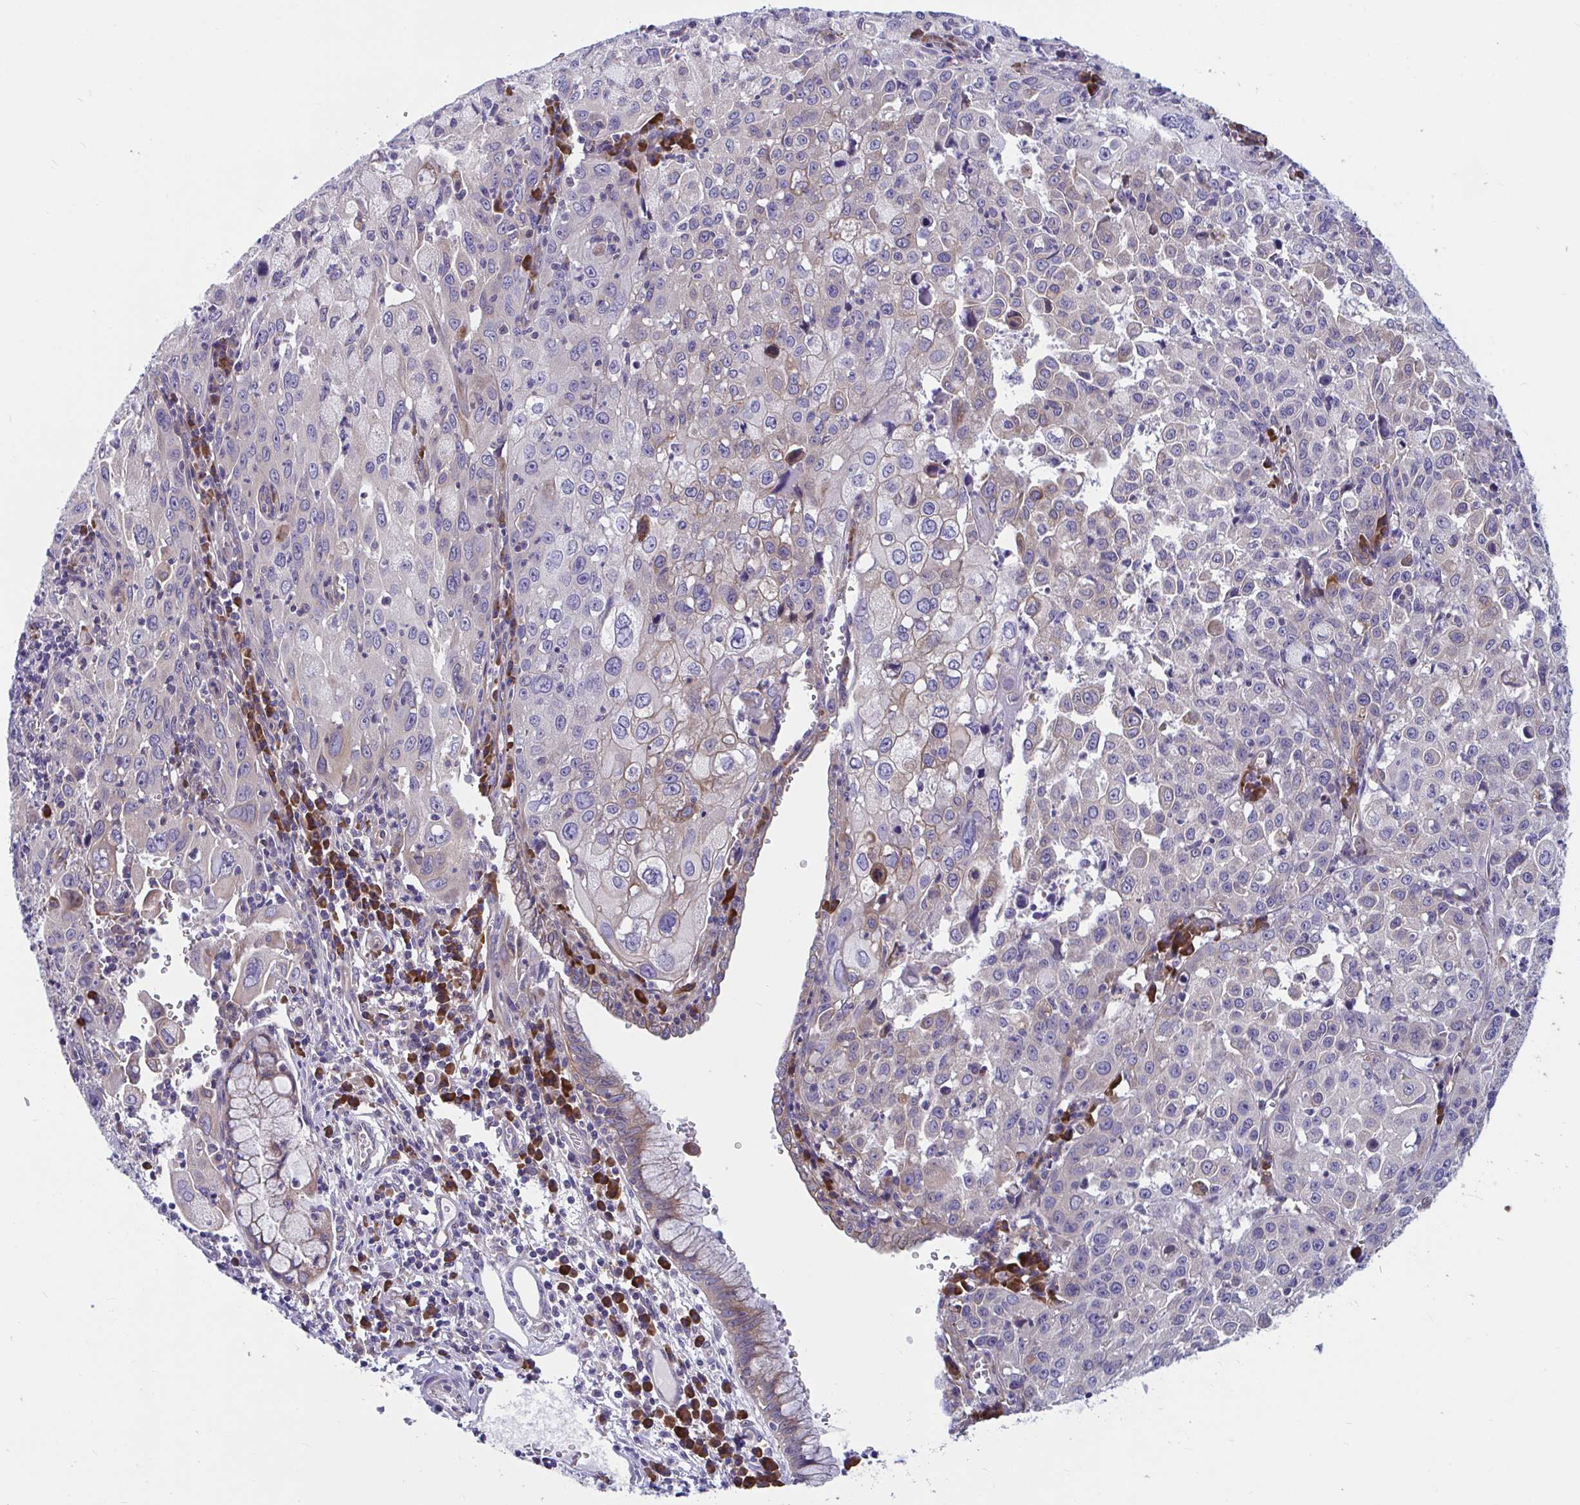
{"staining": {"intensity": "weak", "quantity": "<25%", "location": "cytoplasmic/membranous"}, "tissue": "cervical cancer", "cell_type": "Tumor cells", "image_type": "cancer", "snomed": [{"axis": "morphology", "description": "Squamous cell carcinoma, NOS"}, {"axis": "topography", "description": "Cervix"}], "caption": "Micrograph shows no protein expression in tumor cells of cervical squamous cell carcinoma tissue.", "gene": "WBP1", "patient": {"sex": "female", "age": 42}}